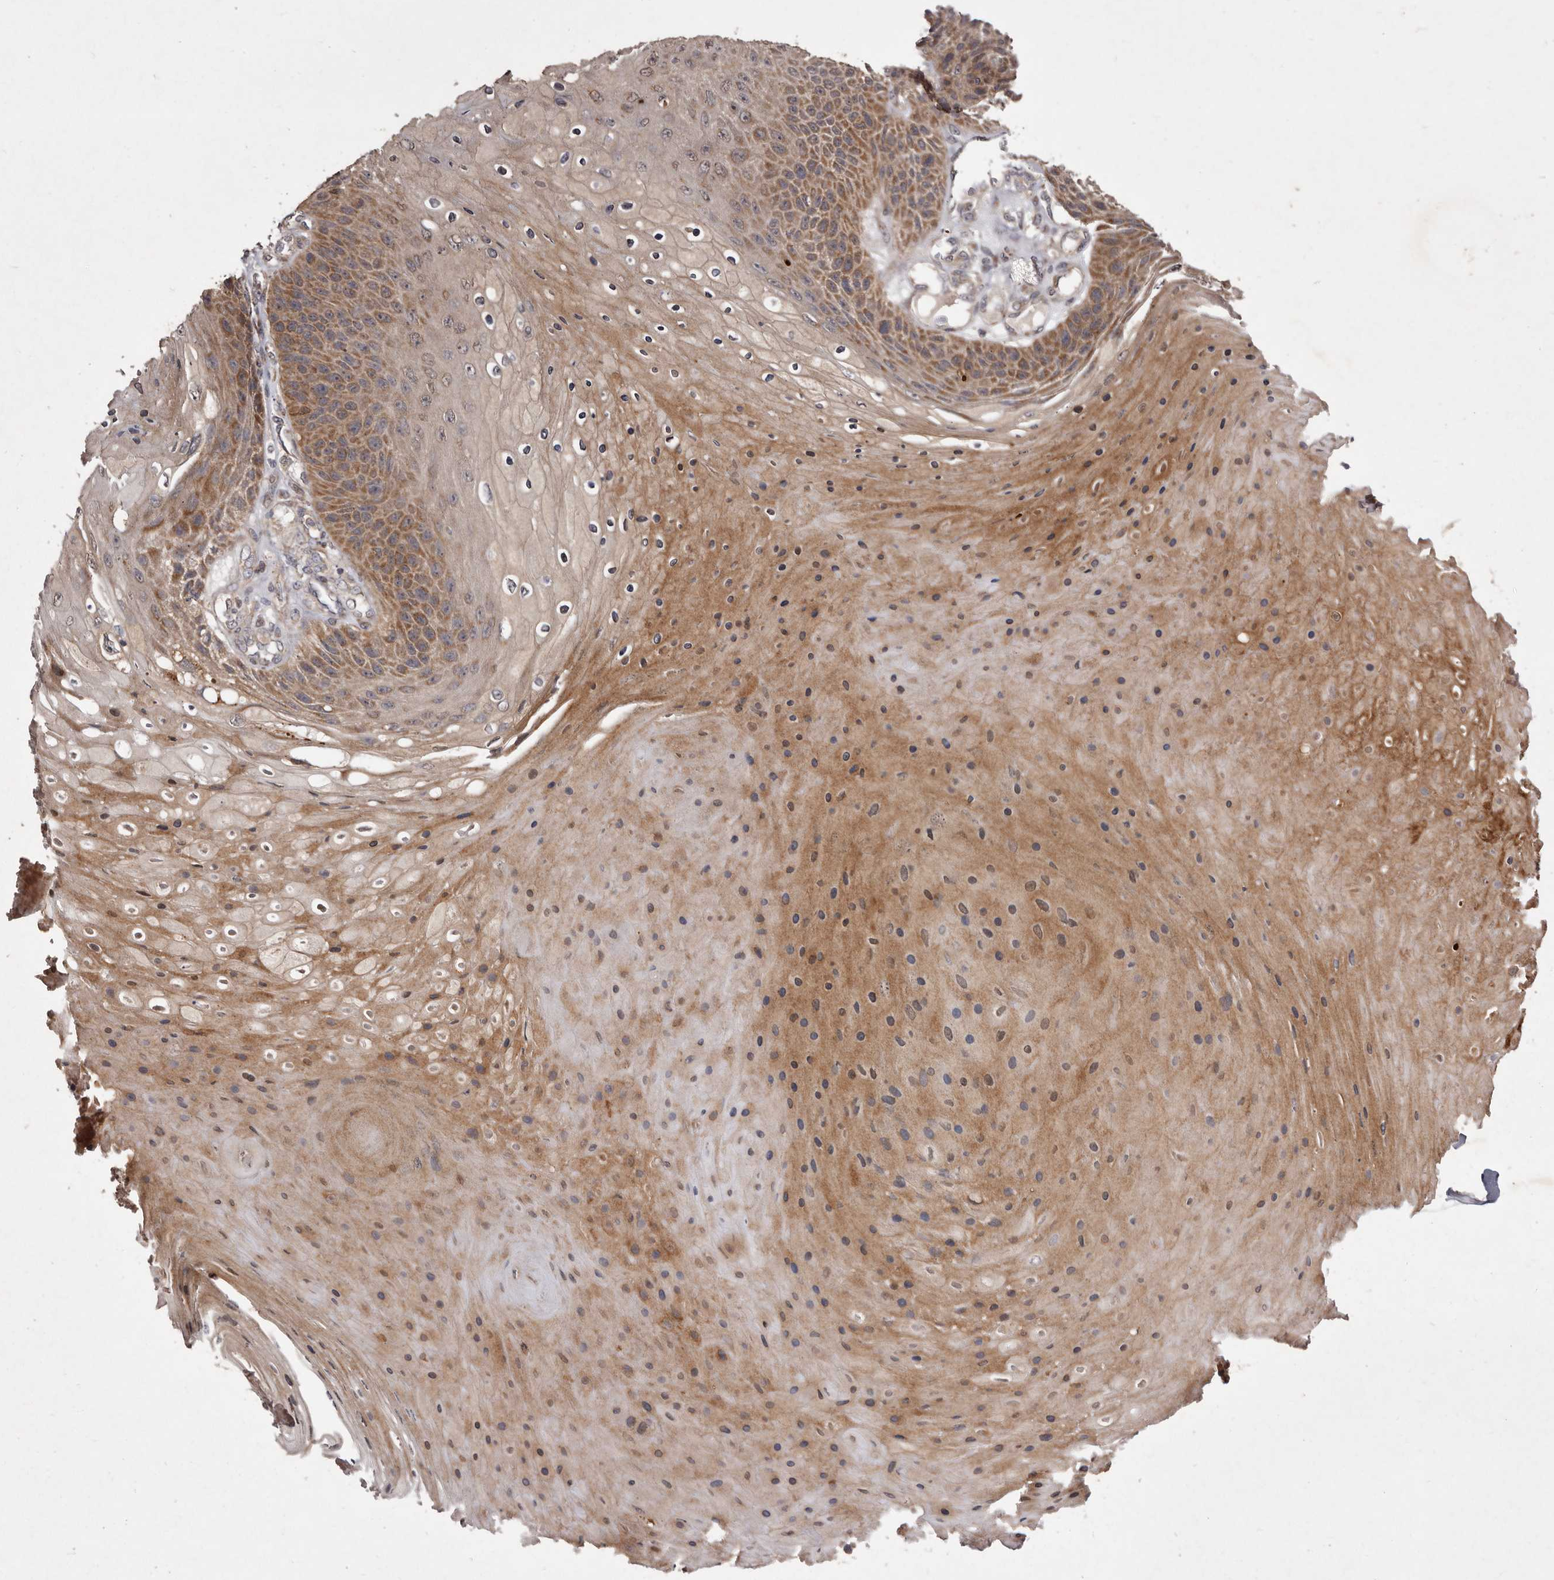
{"staining": {"intensity": "moderate", "quantity": ">75%", "location": "cytoplasmic/membranous"}, "tissue": "skin cancer", "cell_type": "Tumor cells", "image_type": "cancer", "snomed": [{"axis": "morphology", "description": "Squamous cell carcinoma, NOS"}, {"axis": "topography", "description": "Skin"}], "caption": "A histopathology image of squamous cell carcinoma (skin) stained for a protein displays moderate cytoplasmic/membranous brown staining in tumor cells.", "gene": "FLAD1", "patient": {"sex": "female", "age": 88}}